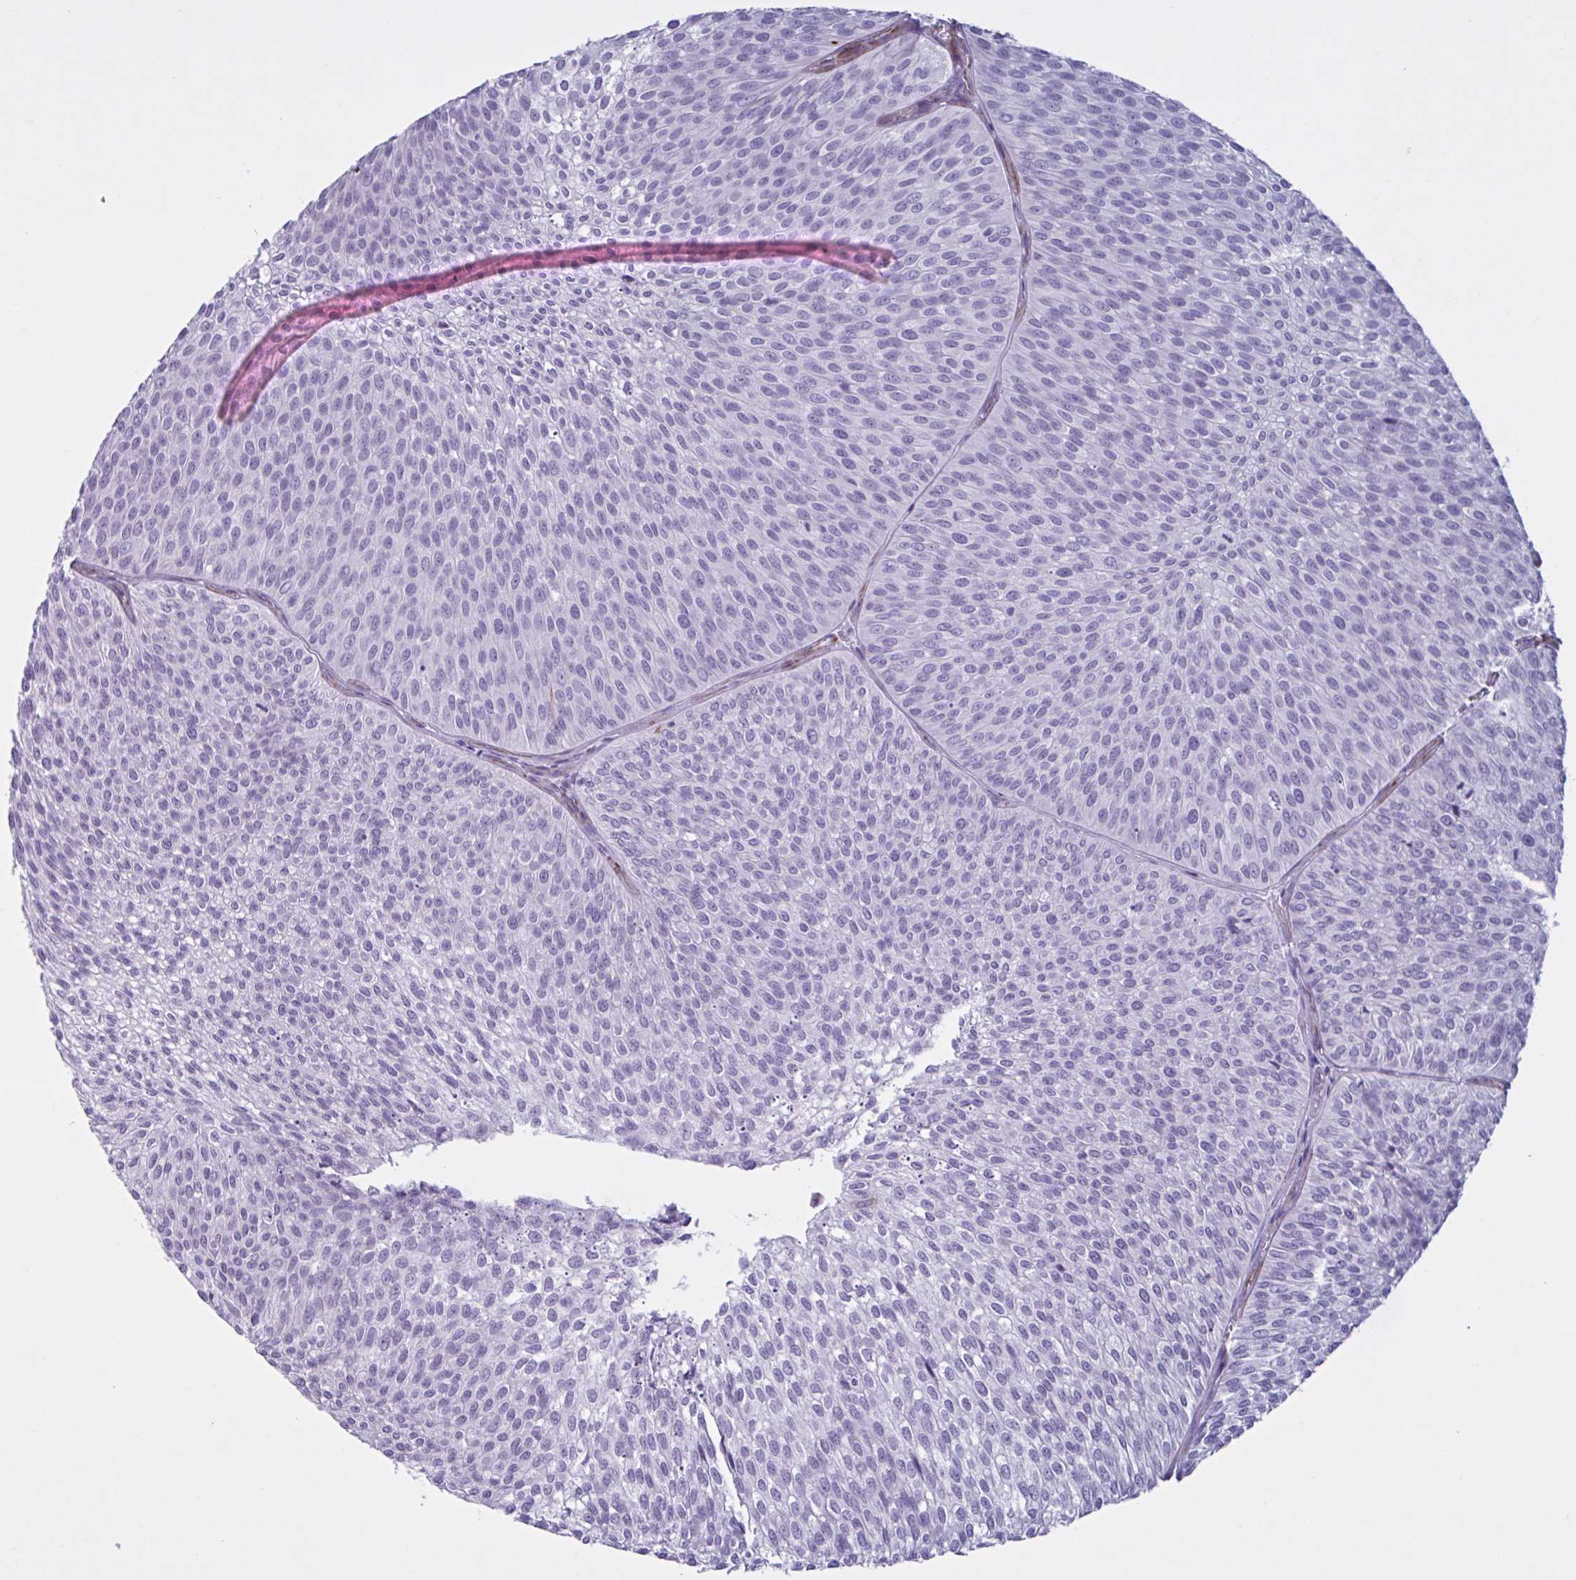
{"staining": {"intensity": "negative", "quantity": "none", "location": "none"}, "tissue": "urothelial cancer", "cell_type": "Tumor cells", "image_type": "cancer", "snomed": [{"axis": "morphology", "description": "Urothelial carcinoma, Low grade"}, {"axis": "topography", "description": "Urinary bladder"}], "caption": "An immunohistochemistry (IHC) micrograph of low-grade urothelial carcinoma is shown. There is no staining in tumor cells of low-grade urothelial carcinoma.", "gene": "TMEM86B", "patient": {"sex": "male", "age": 91}}